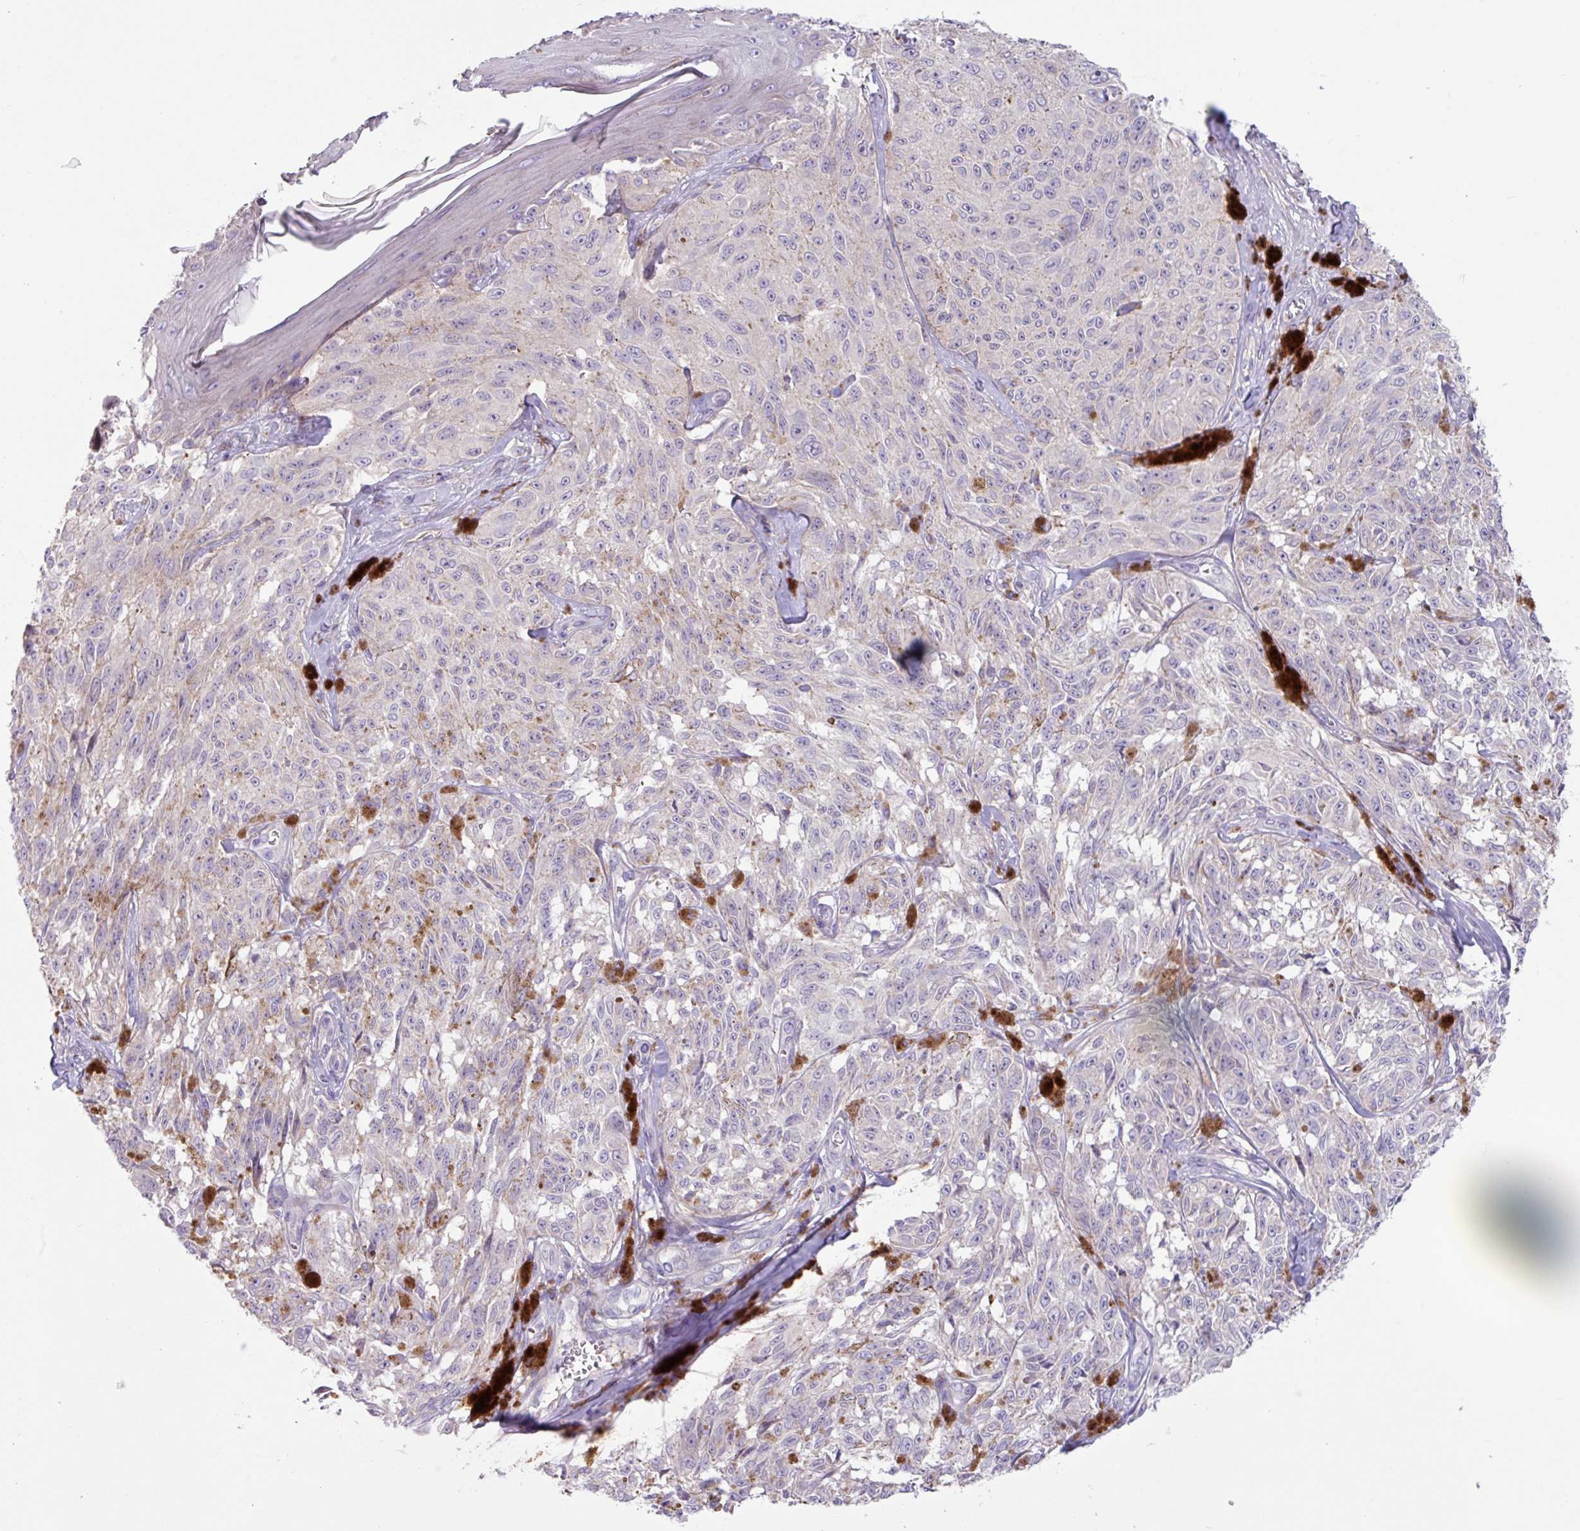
{"staining": {"intensity": "negative", "quantity": "none", "location": "none"}, "tissue": "melanoma", "cell_type": "Tumor cells", "image_type": "cancer", "snomed": [{"axis": "morphology", "description": "Malignant melanoma, NOS"}, {"axis": "topography", "description": "Skin"}], "caption": "The histopathology image shows no staining of tumor cells in malignant melanoma.", "gene": "IQCJ", "patient": {"sex": "male", "age": 68}}